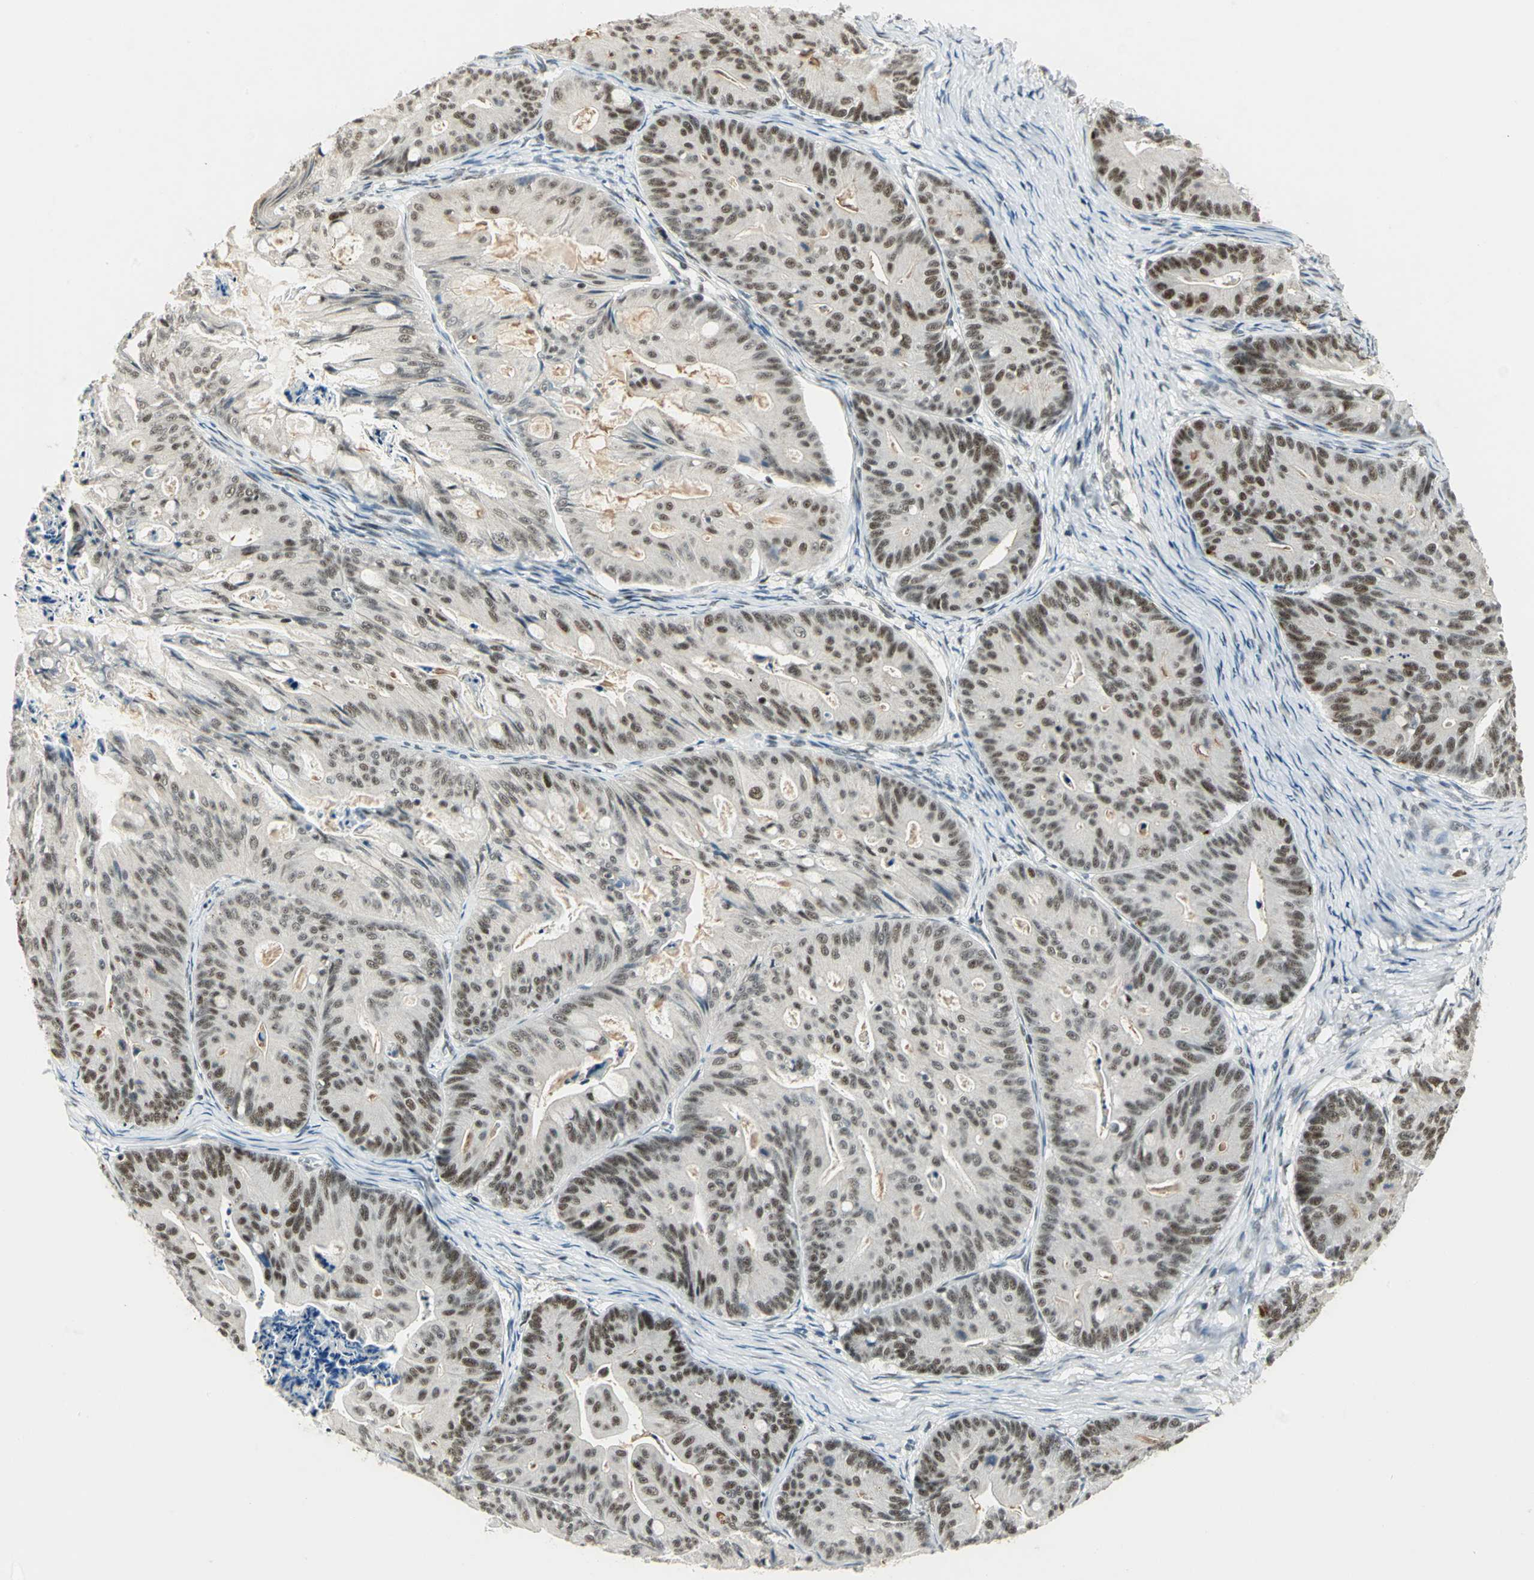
{"staining": {"intensity": "moderate", "quantity": ">75%", "location": "nuclear"}, "tissue": "ovarian cancer", "cell_type": "Tumor cells", "image_type": "cancer", "snomed": [{"axis": "morphology", "description": "Cystadenocarcinoma, mucinous, NOS"}, {"axis": "topography", "description": "Ovary"}], "caption": "Mucinous cystadenocarcinoma (ovarian) stained for a protein reveals moderate nuclear positivity in tumor cells. (DAB (3,3'-diaminobenzidine) IHC, brown staining for protein, blue staining for nuclei).", "gene": "CCNT1", "patient": {"sex": "female", "age": 36}}